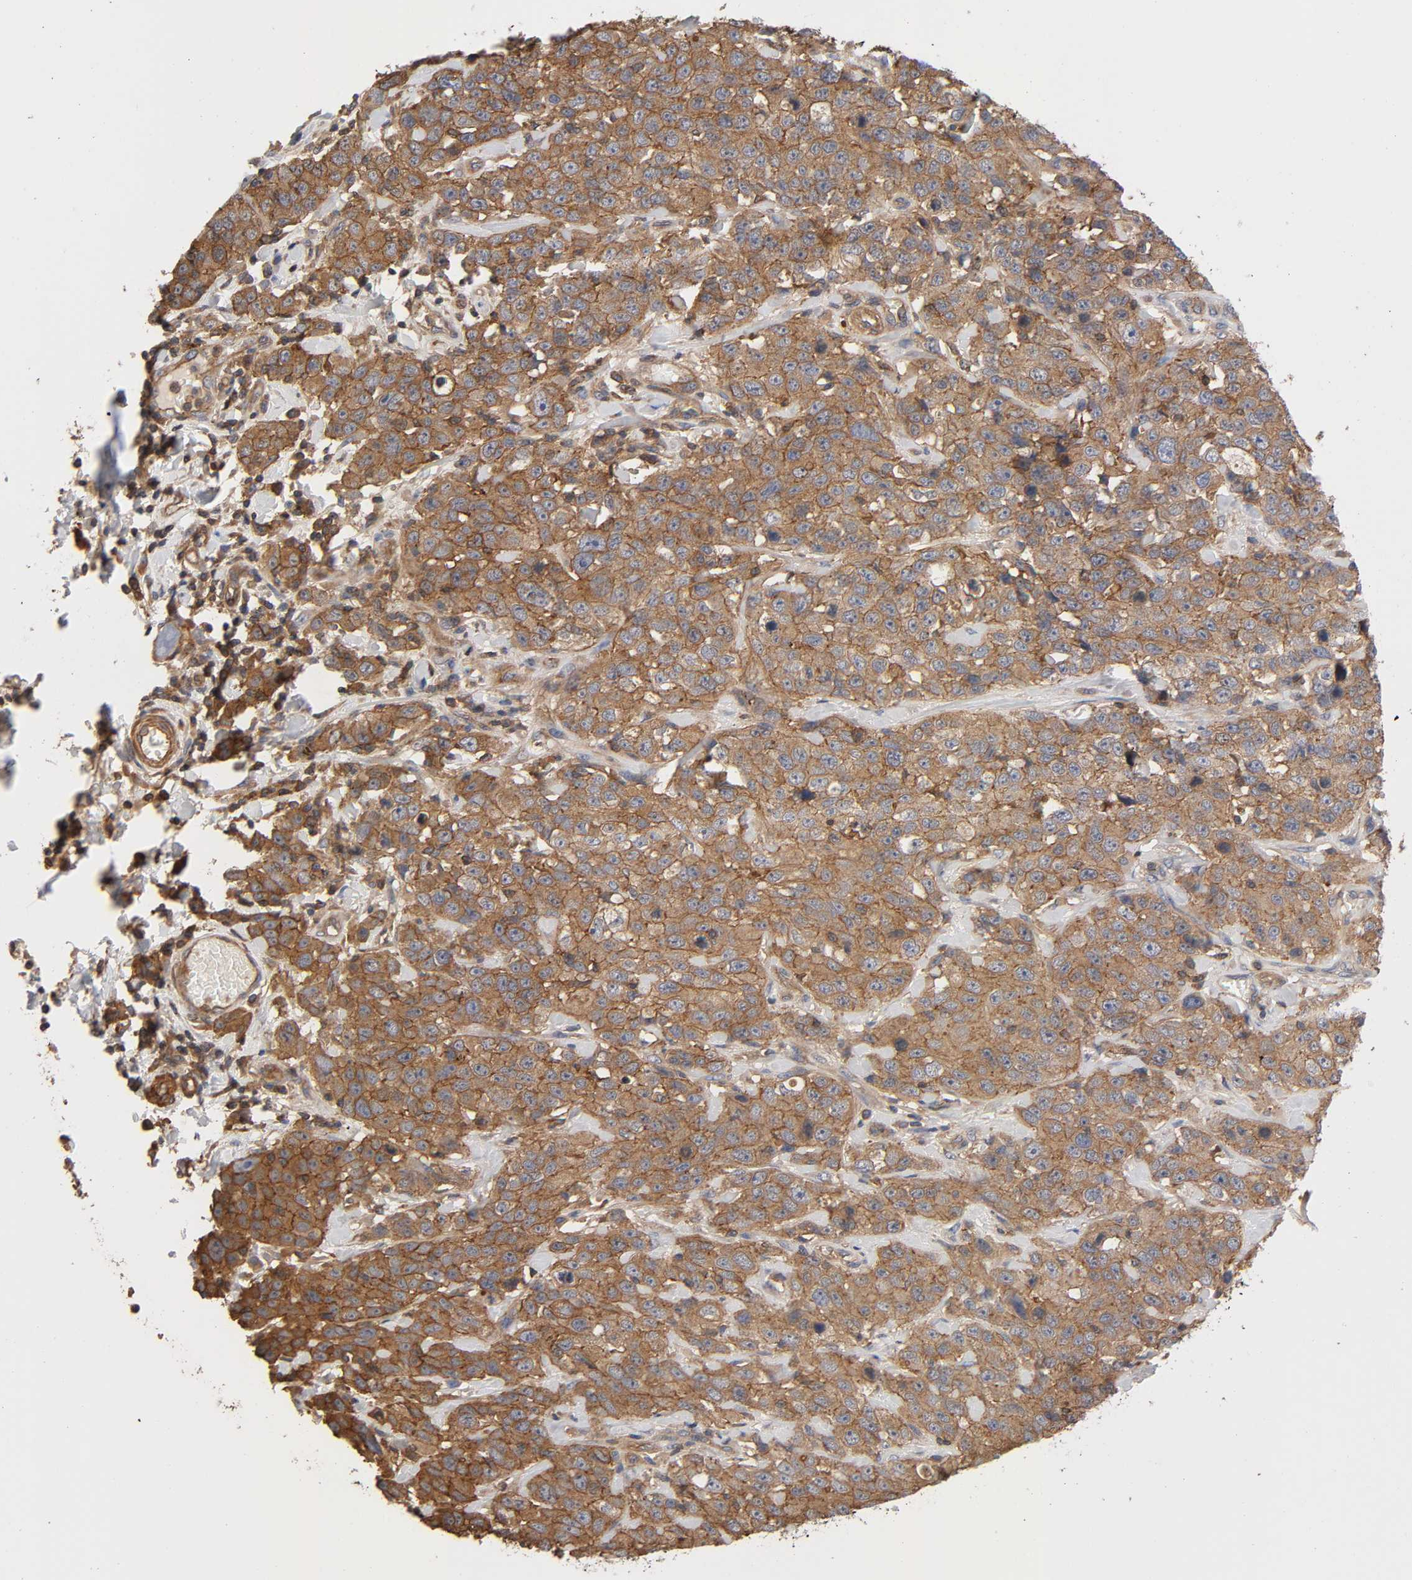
{"staining": {"intensity": "moderate", "quantity": ">75%", "location": "cytoplasmic/membranous"}, "tissue": "stomach cancer", "cell_type": "Tumor cells", "image_type": "cancer", "snomed": [{"axis": "morphology", "description": "Adenocarcinoma, NOS"}, {"axis": "topography", "description": "Stomach"}], "caption": "Approximately >75% of tumor cells in human stomach cancer (adenocarcinoma) show moderate cytoplasmic/membranous protein positivity as visualized by brown immunohistochemical staining.", "gene": "LAMTOR2", "patient": {"sex": "male", "age": 48}}